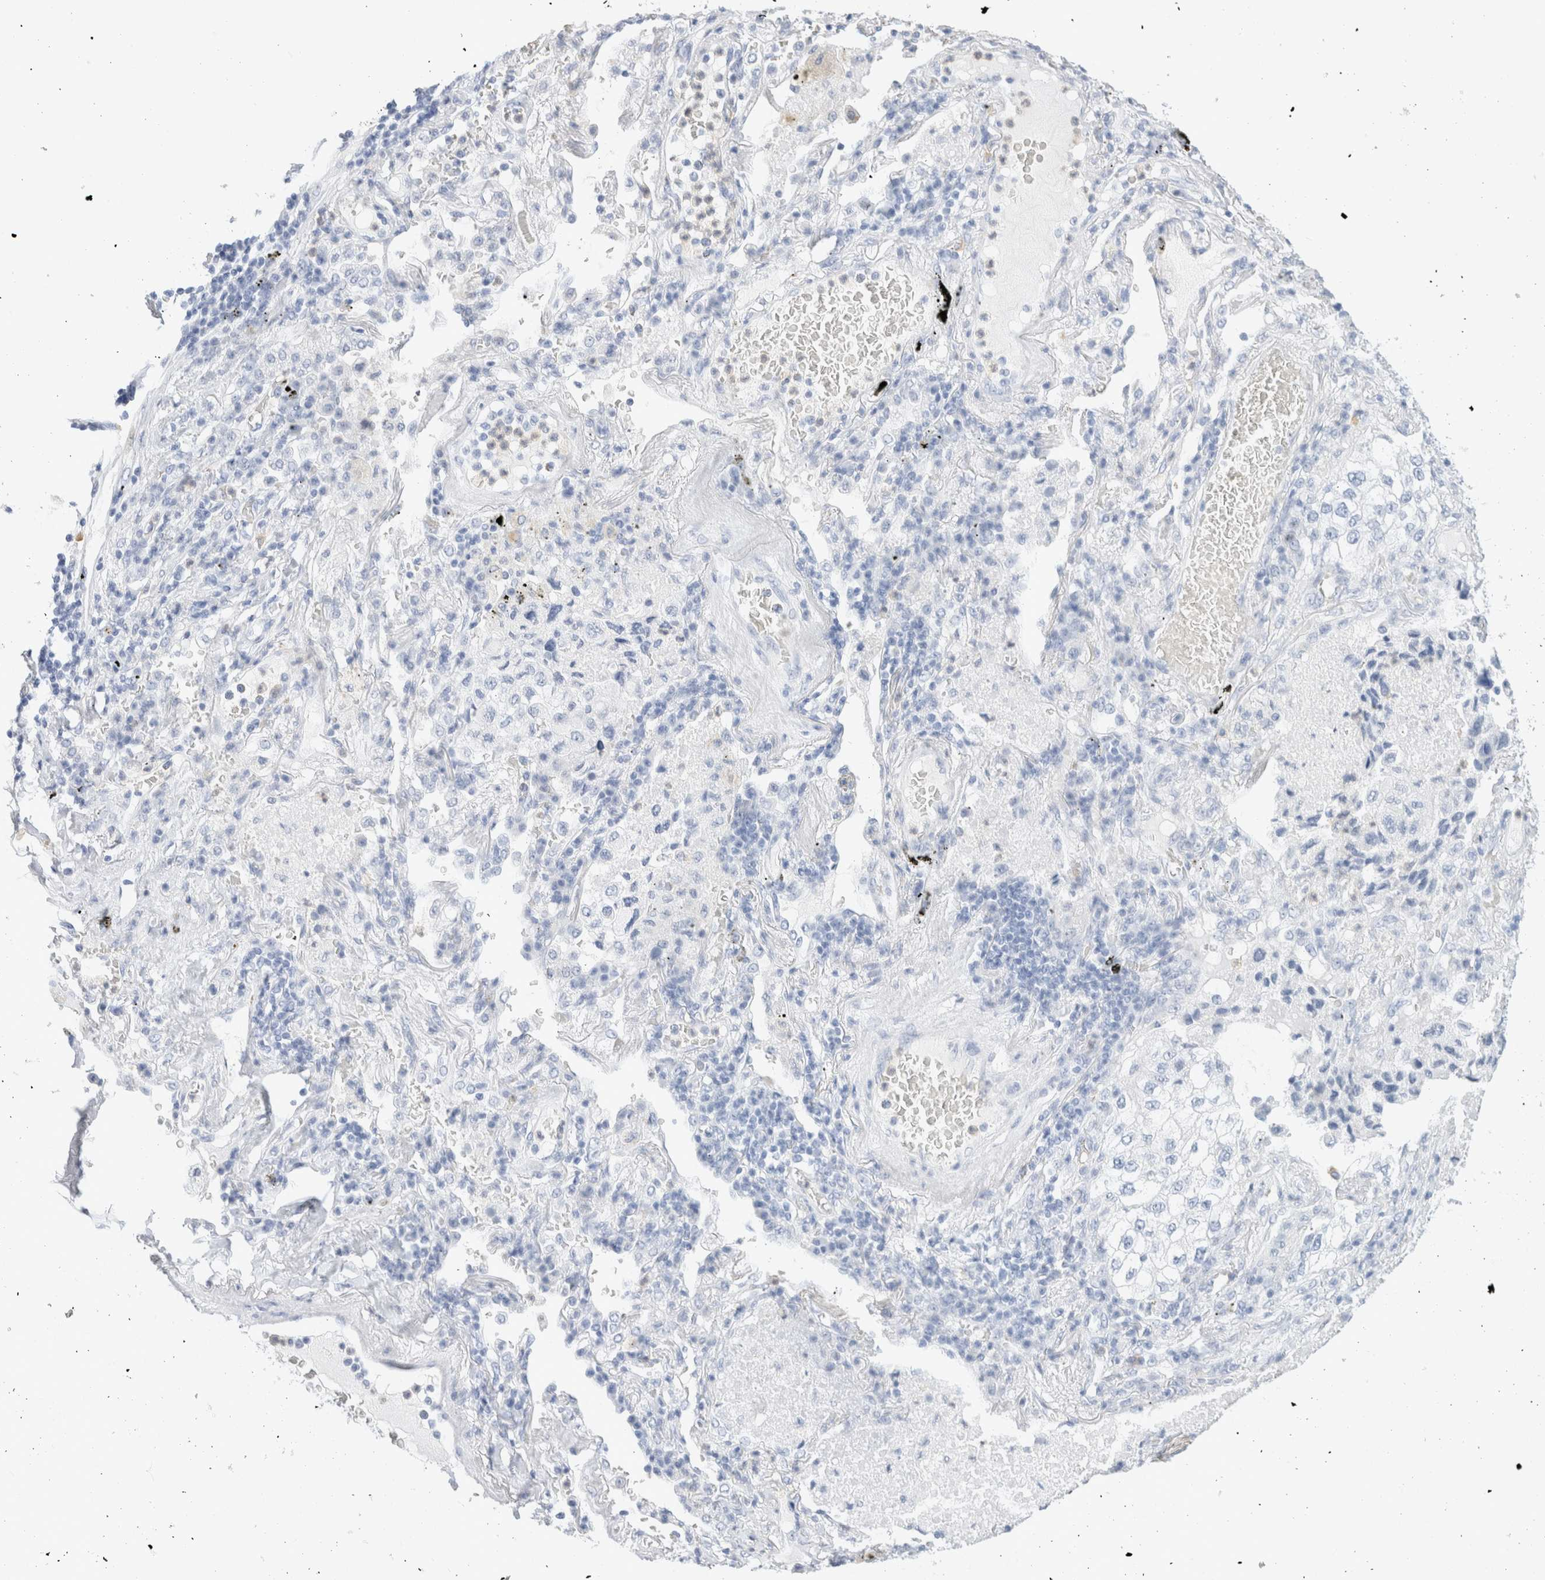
{"staining": {"intensity": "negative", "quantity": "none", "location": "none"}, "tissue": "lung cancer", "cell_type": "Tumor cells", "image_type": "cancer", "snomed": [{"axis": "morphology", "description": "Adenocarcinoma, NOS"}, {"axis": "topography", "description": "Lung"}], "caption": "Immunohistochemistry (IHC) histopathology image of lung cancer stained for a protein (brown), which exhibits no staining in tumor cells.", "gene": "ARG1", "patient": {"sex": "male", "age": 63}}